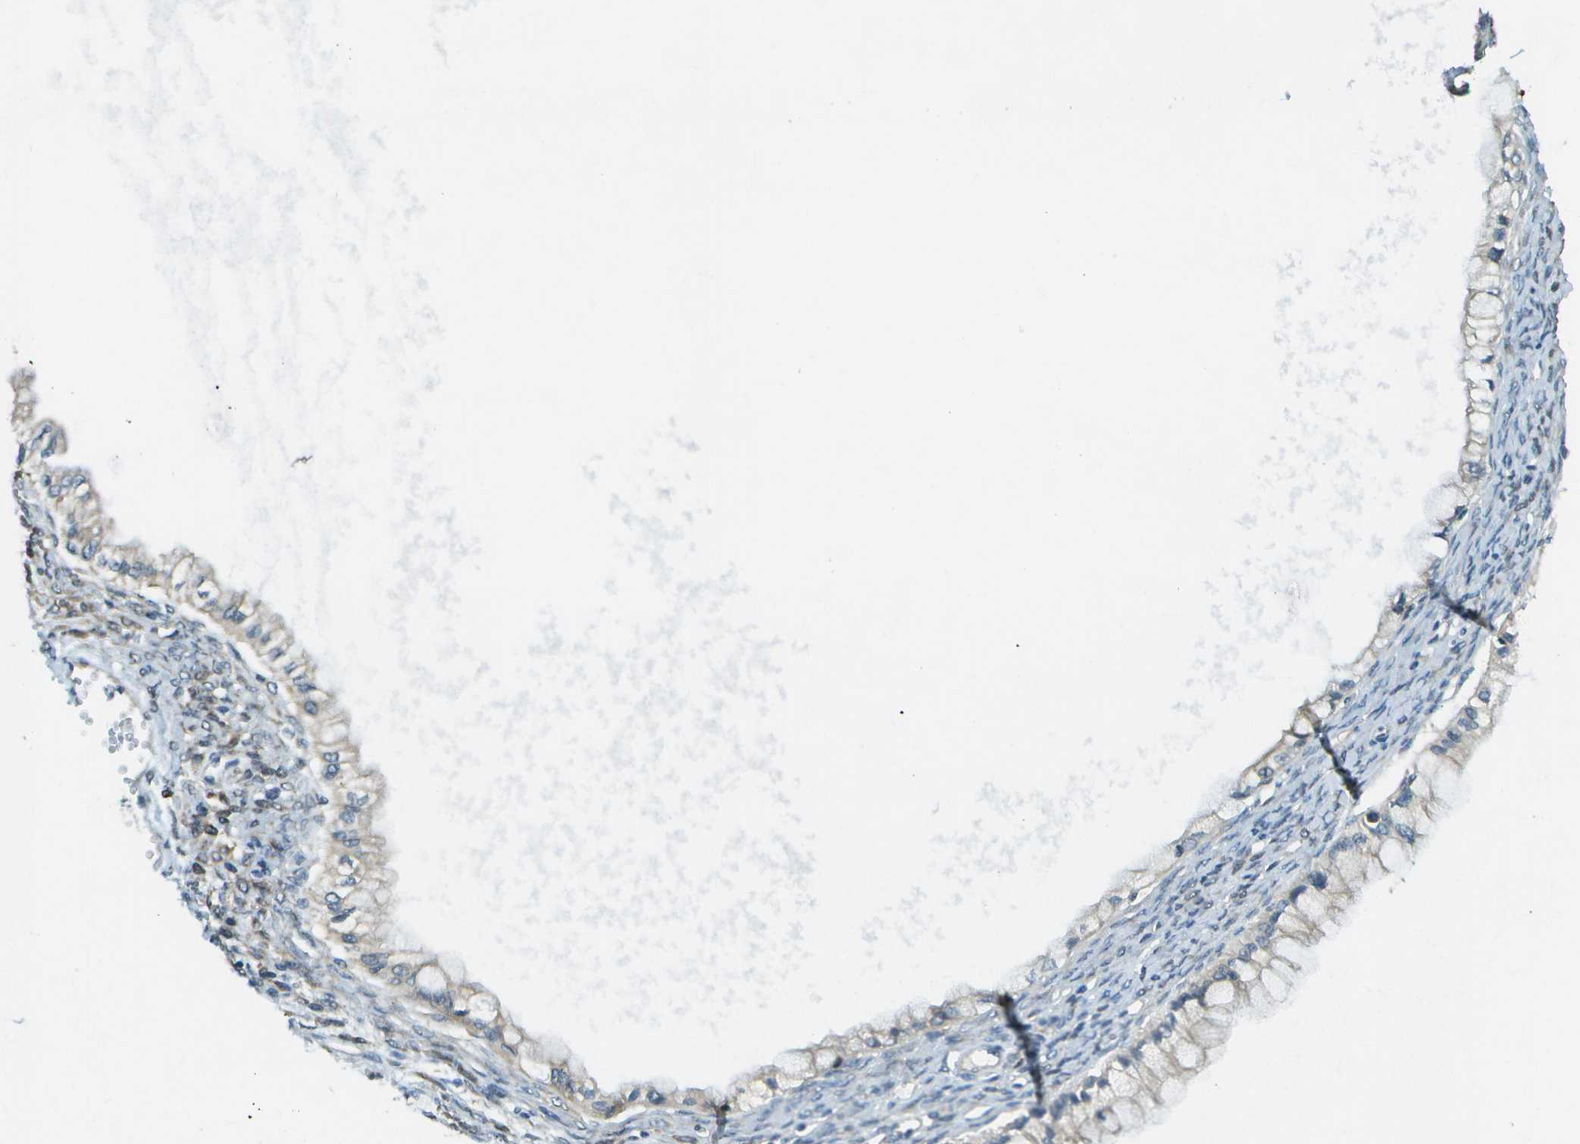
{"staining": {"intensity": "weak", "quantity": "<25%", "location": "cytoplasmic/membranous"}, "tissue": "ovarian cancer", "cell_type": "Tumor cells", "image_type": "cancer", "snomed": [{"axis": "morphology", "description": "Cystadenocarcinoma, mucinous, NOS"}, {"axis": "topography", "description": "Ovary"}], "caption": "The micrograph demonstrates no significant expression in tumor cells of ovarian mucinous cystadenocarcinoma. (DAB IHC, high magnification).", "gene": "CDH23", "patient": {"sex": "female", "age": 57}}